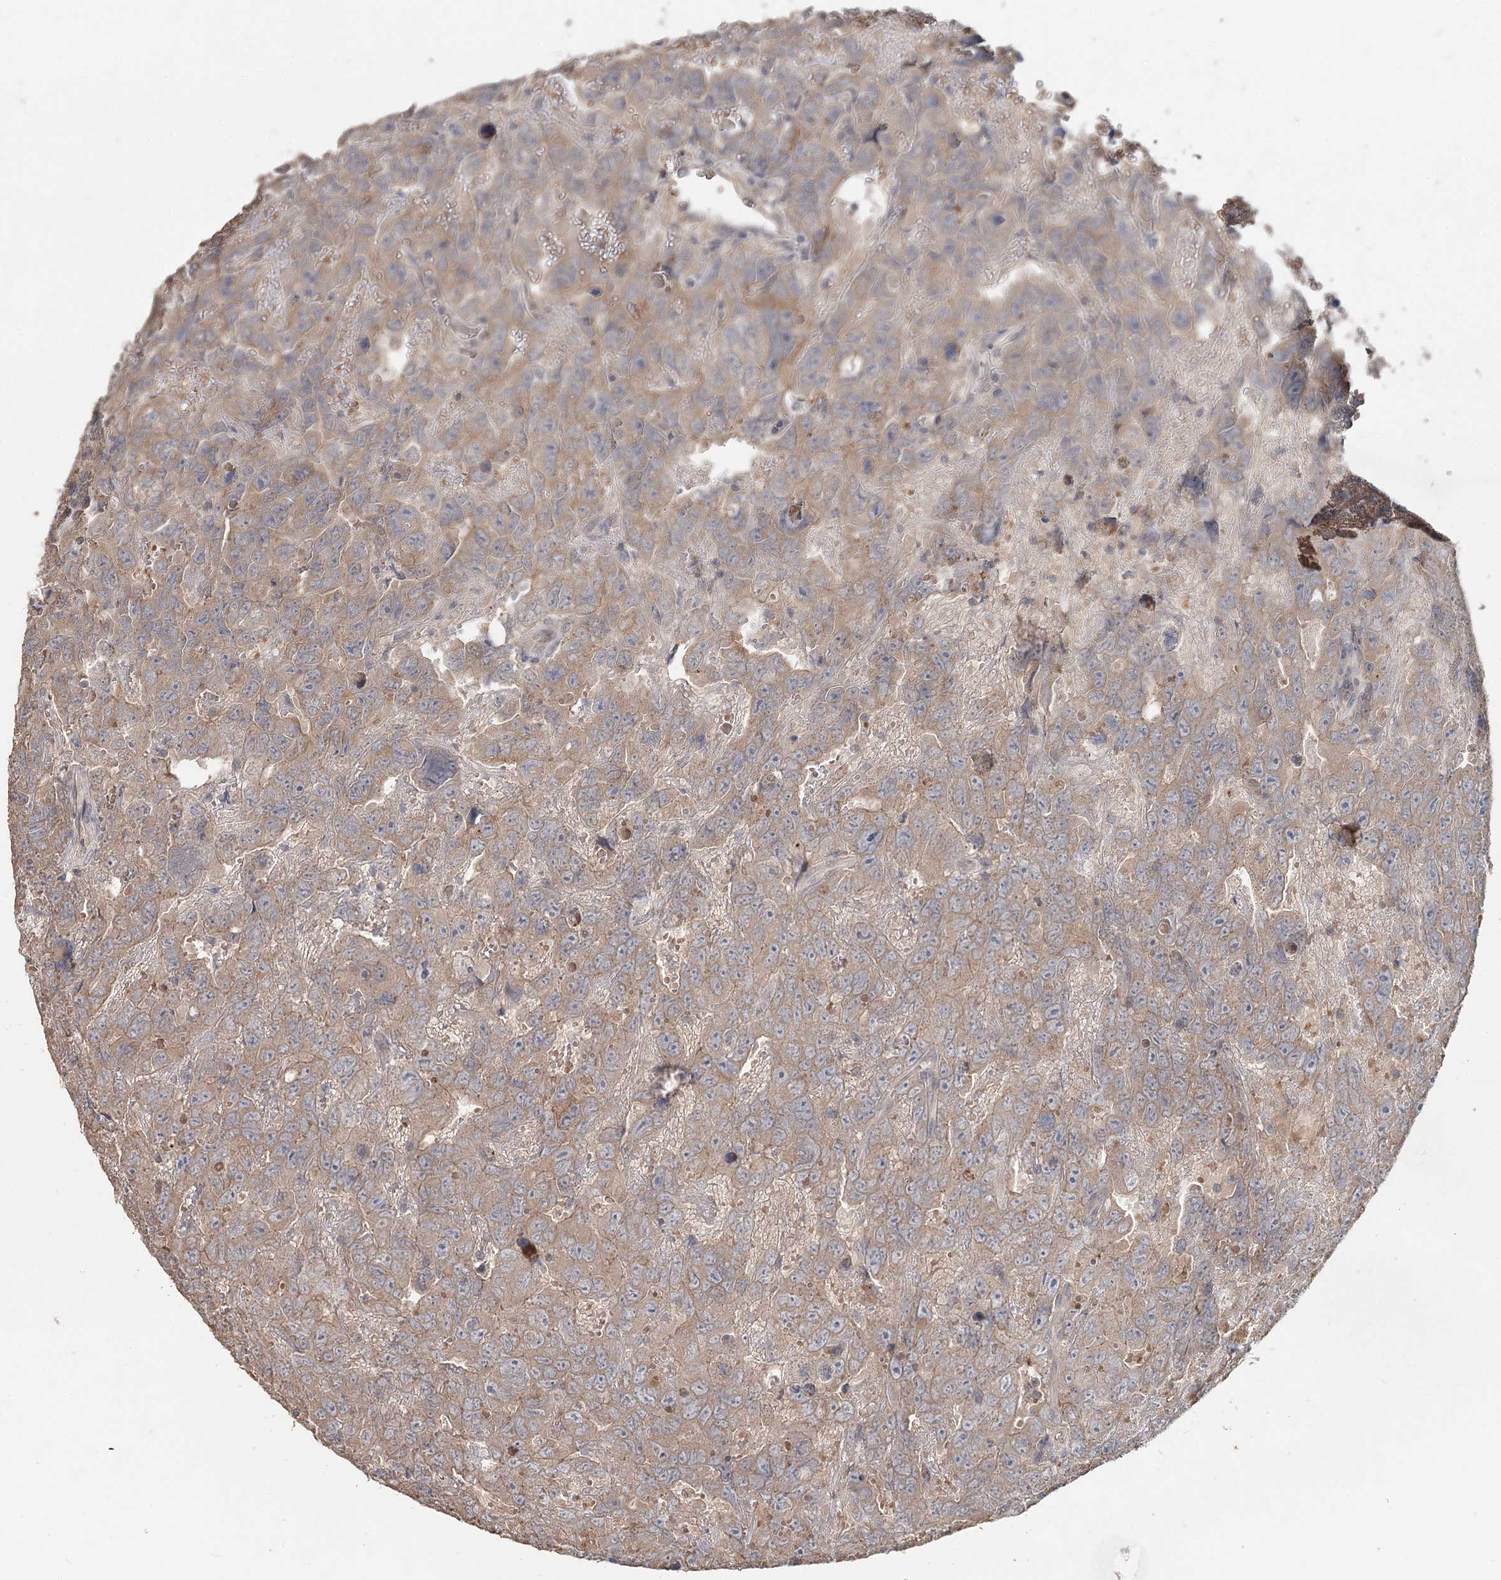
{"staining": {"intensity": "weak", "quantity": ">75%", "location": "cytoplasmic/membranous"}, "tissue": "testis cancer", "cell_type": "Tumor cells", "image_type": "cancer", "snomed": [{"axis": "morphology", "description": "Carcinoma, Embryonal, NOS"}, {"axis": "topography", "description": "Testis"}], "caption": "Protein positivity by IHC shows weak cytoplasmic/membranous positivity in about >75% of tumor cells in testis cancer (embryonal carcinoma).", "gene": "FBXO7", "patient": {"sex": "male", "age": 45}}